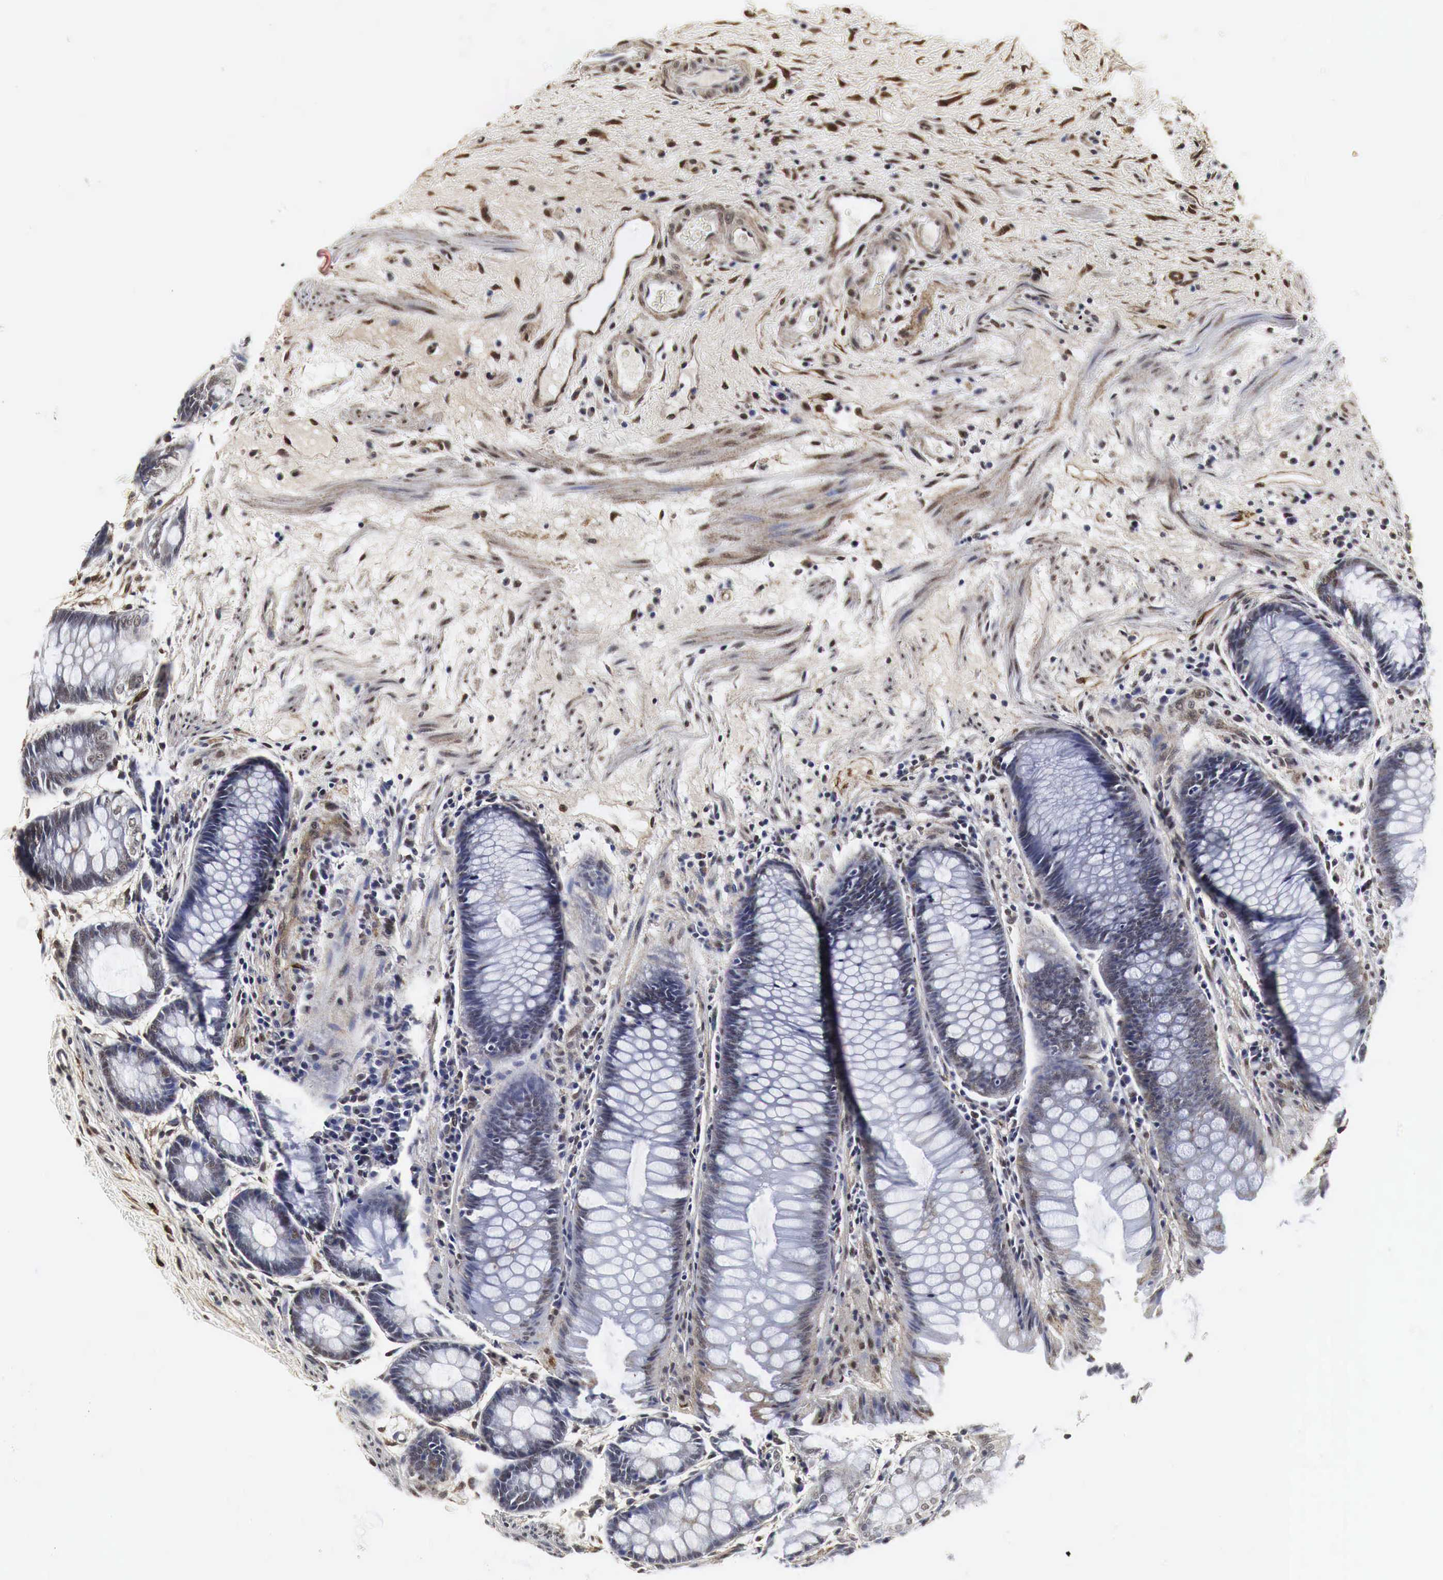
{"staining": {"intensity": "moderate", "quantity": "25%-75%", "location": "cytoplasmic/membranous,nuclear"}, "tissue": "rectum", "cell_type": "Glandular cells", "image_type": "normal", "snomed": [{"axis": "morphology", "description": "Normal tissue, NOS"}, {"axis": "topography", "description": "Rectum"}], "caption": "IHC image of benign rectum: human rectum stained using immunohistochemistry shows medium levels of moderate protein expression localized specifically in the cytoplasmic/membranous,nuclear of glandular cells, appearing as a cytoplasmic/membranous,nuclear brown color.", "gene": "SPIN1", "patient": {"sex": "male", "age": 77}}